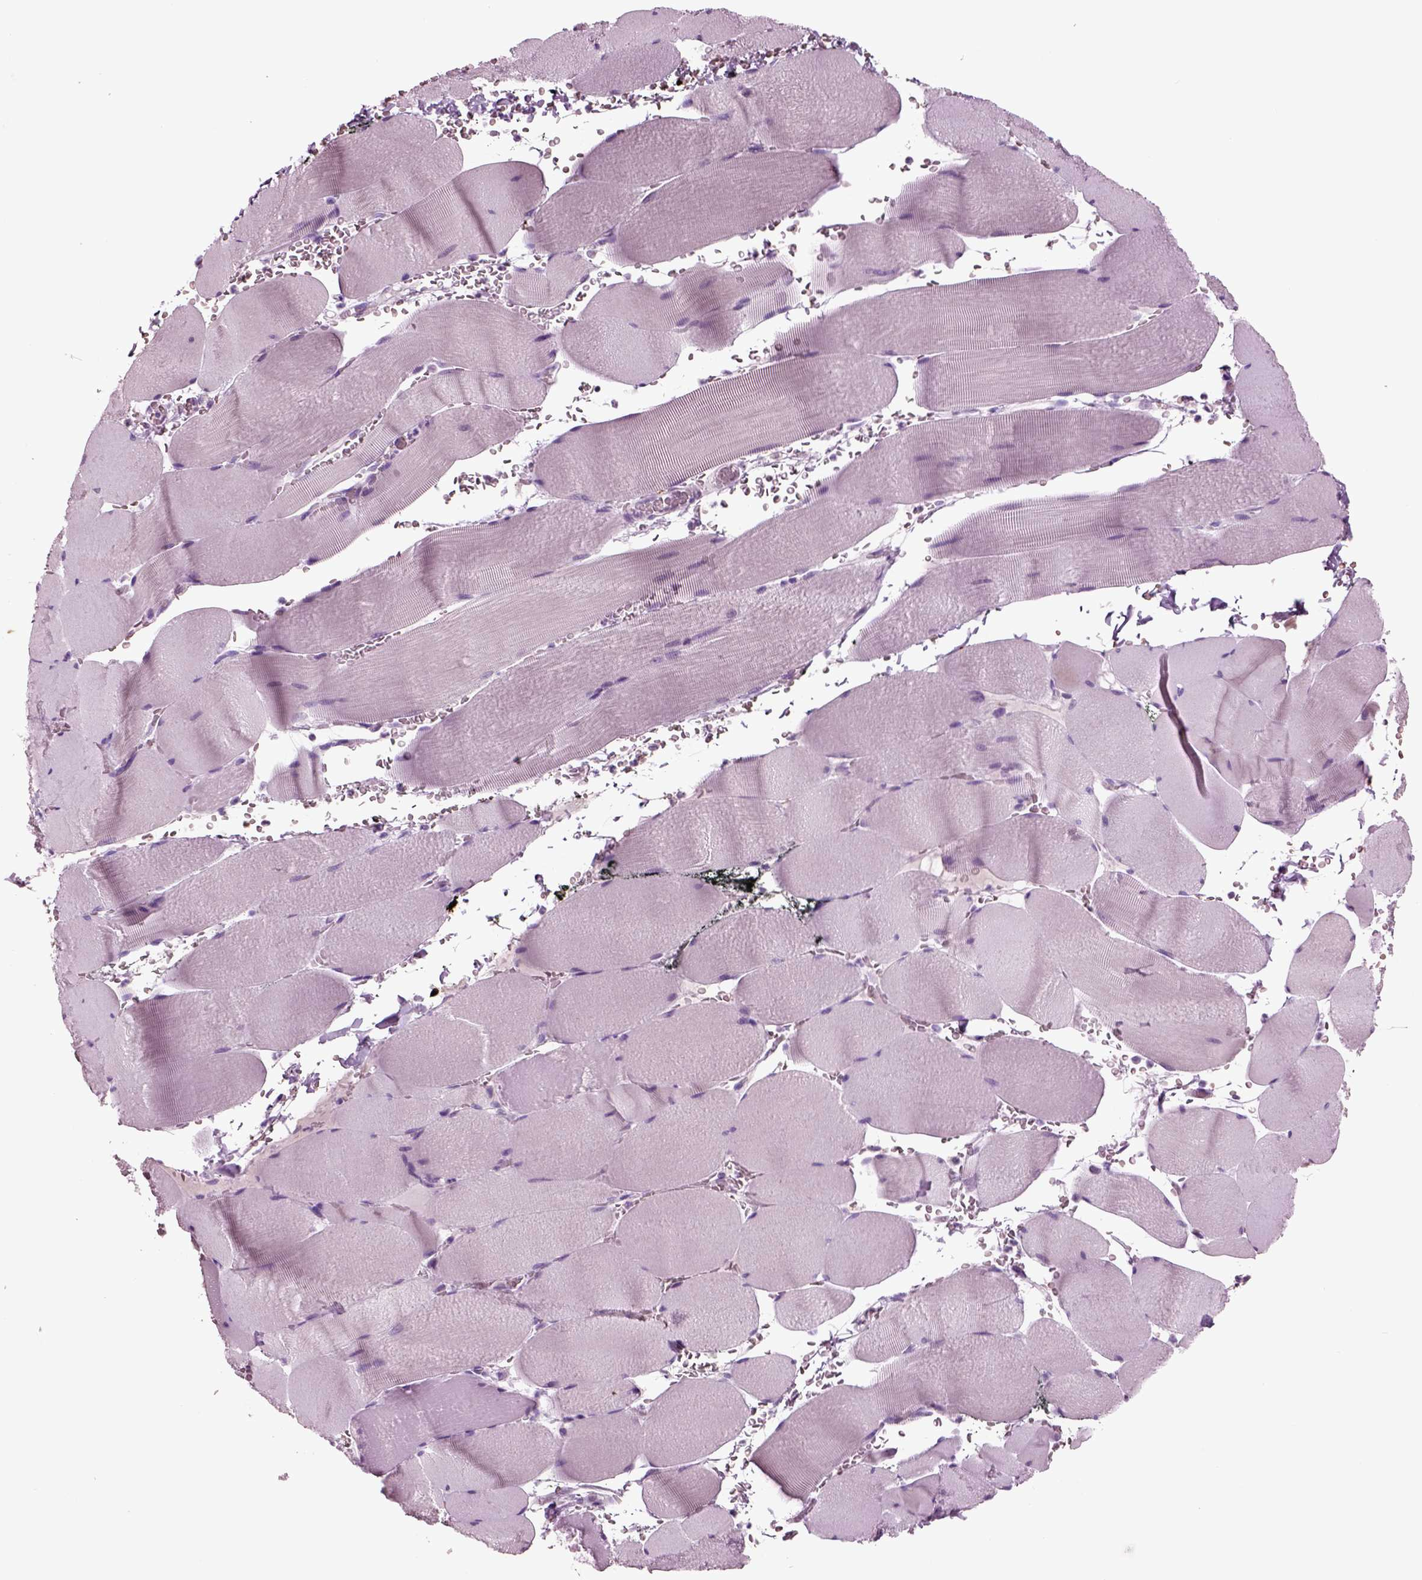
{"staining": {"intensity": "negative", "quantity": "none", "location": "none"}, "tissue": "skeletal muscle", "cell_type": "Myocytes", "image_type": "normal", "snomed": [{"axis": "morphology", "description": "Normal tissue, NOS"}, {"axis": "topography", "description": "Skeletal muscle"}], "caption": "A high-resolution micrograph shows IHC staining of normal skeletal muscle, which displays no significant expression in myocytes. The staining was performed using DAB to visualize the protein expression in brown, while the nuclei were stained in blue with hematoxylin (Magnification: 20x).", "gene": "CHGB", "patient": {"sex": "male", "age": 56}}